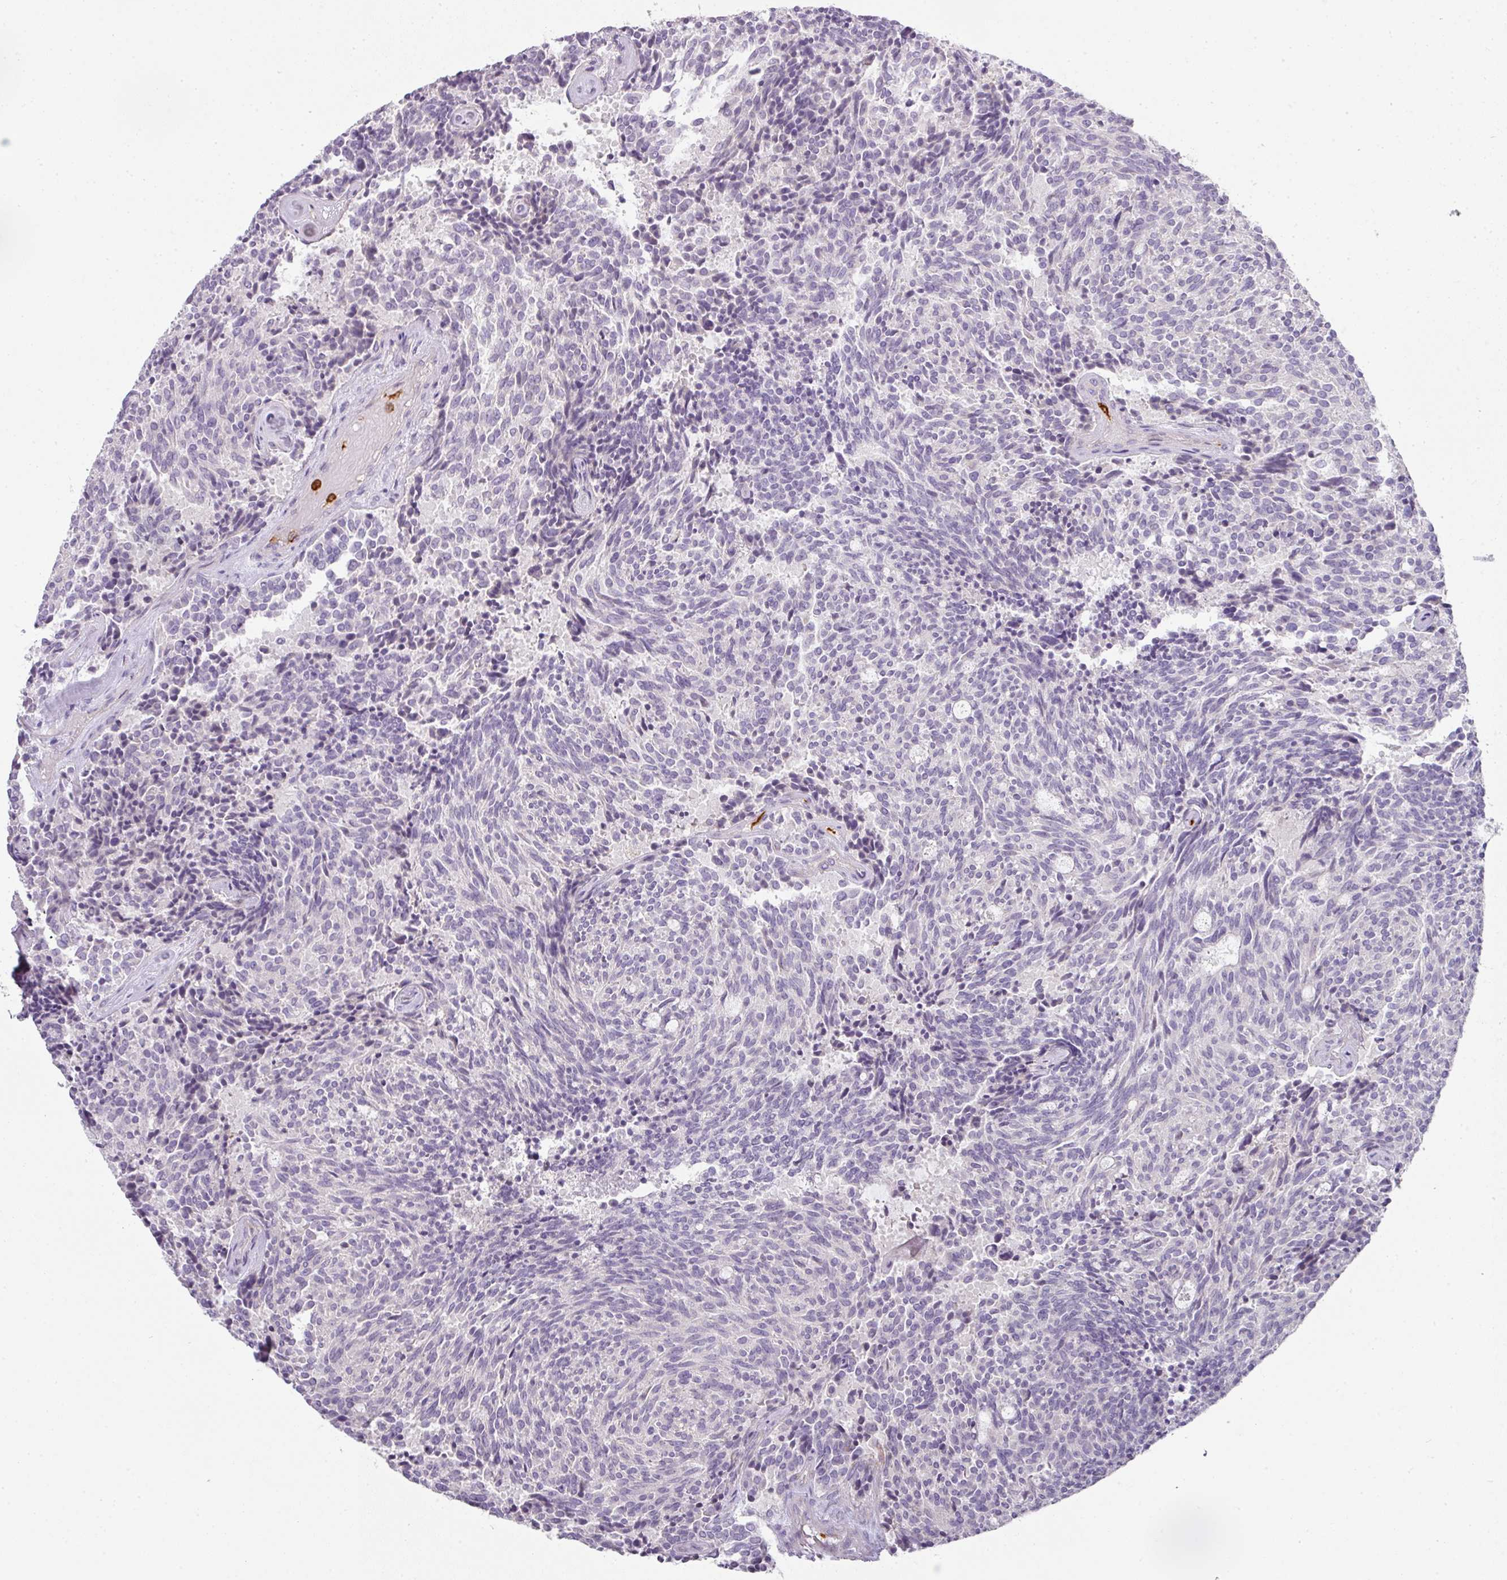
{"staining": {"intensity": "negative", "quantity": "none", "location": "none"}, "tissue": "carcinoid", "cell_type": "Tumor cells", "image_type": "cancer", "snomed": [{"axis": "morphology", "description": "Carcinoid, malignant, NOS"}, {"axis": "topography", "description": "Pancreas"}], "caption": "High power microscopy image of an IHC image of carcinoid, revealing no significant staining in tumor cells. (Brightfield microscopy of DAB (3,3'-diaminobenzidine) IHC at high magnification).", "gene": "HHEX", "patient": {"sex": "female", "age": 54}}